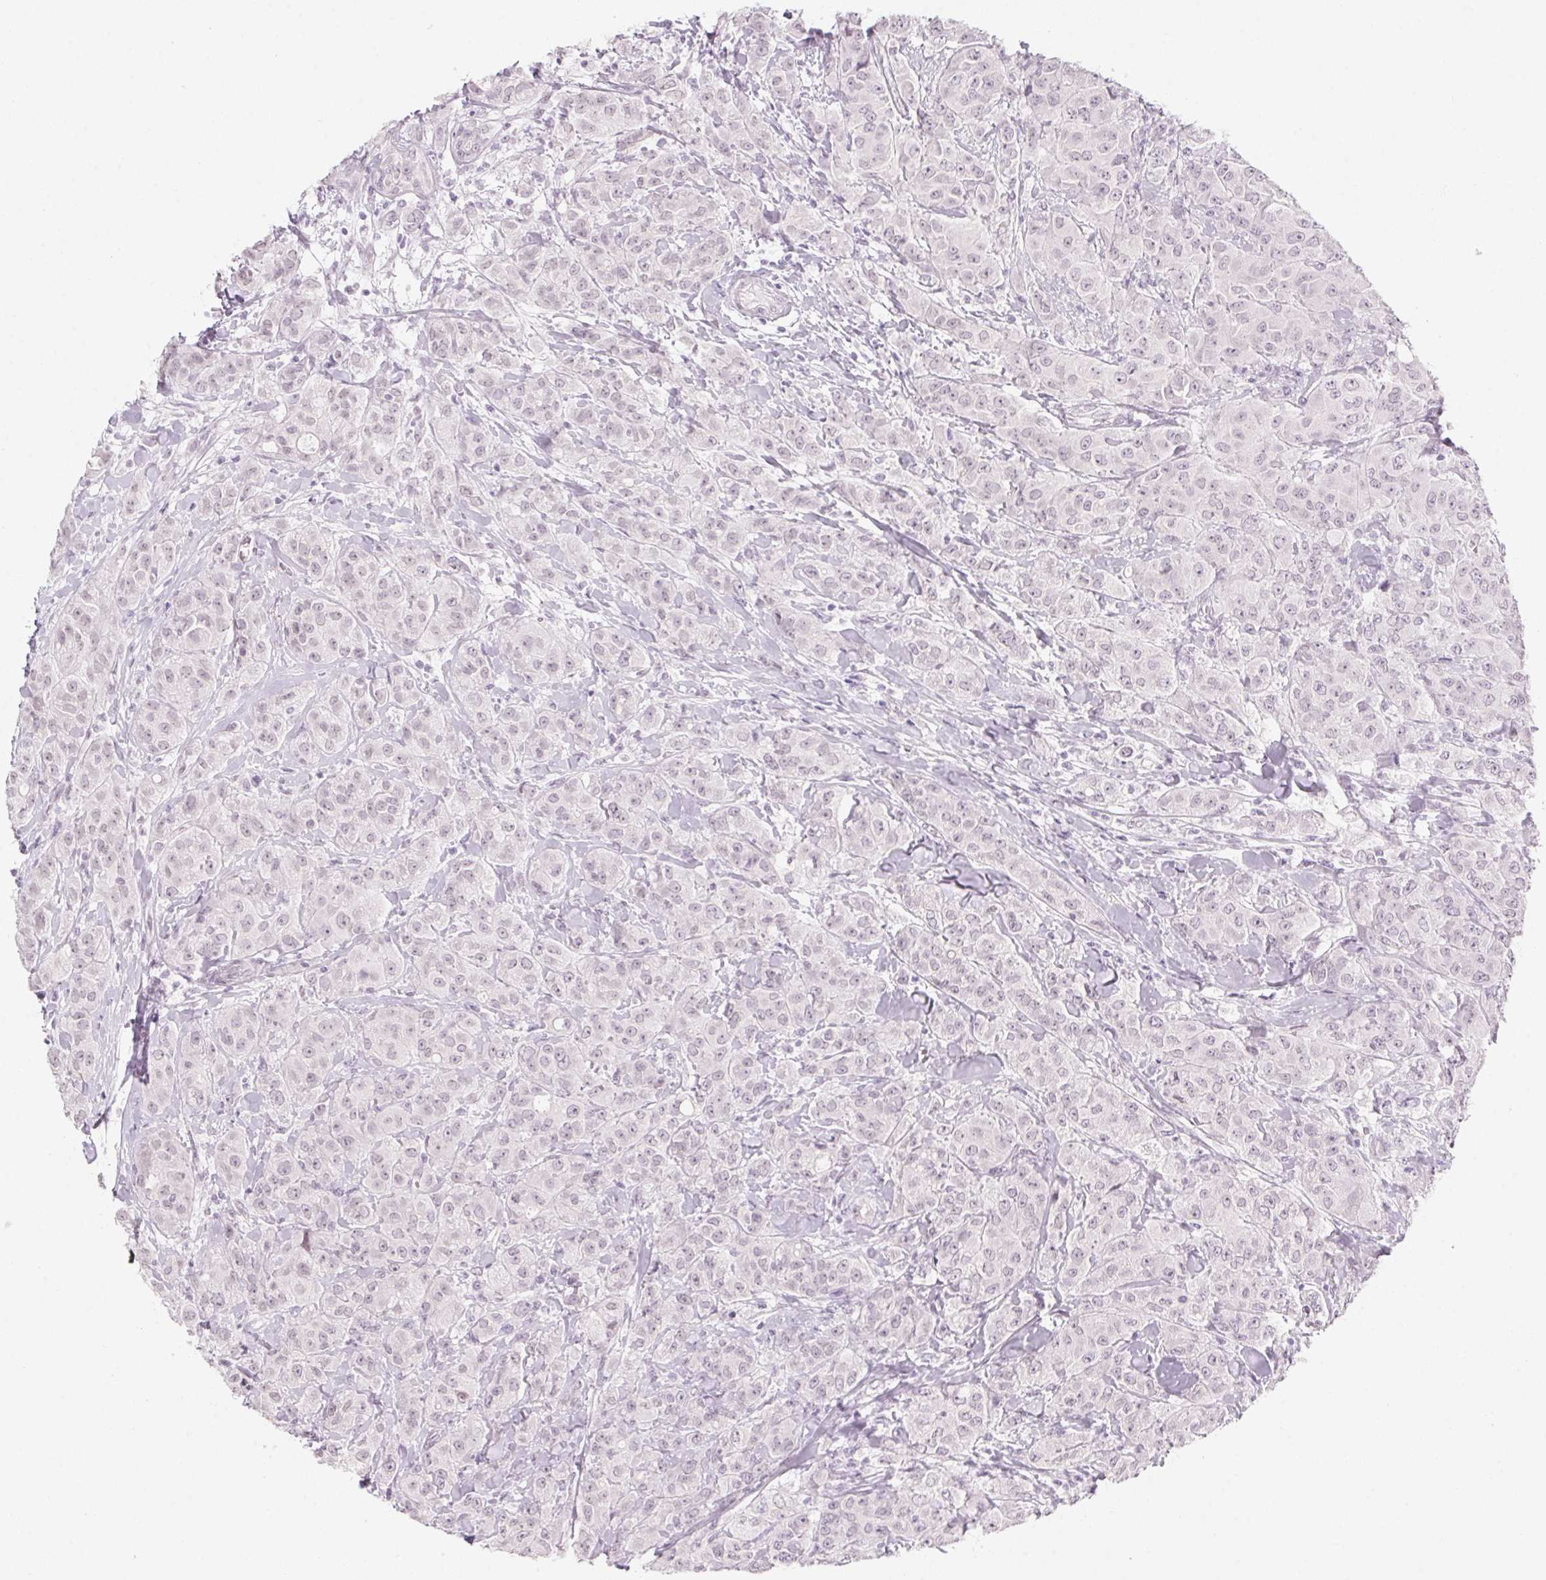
{"staining": {"intensity": "negative", "quantity": "none", "location": "none"}, "tissue": "breast cancer", "cell_type": "Tumor cells", "image_type": "cancer", "snomed": [{"axis": "morphology", "description": "Normal tissue, NOS"}, {"axis": "morphology", "description": "Duct carcinoma"}, {"axis": "topography", "description": "Breast"}], "caption": "High magnification brightfield microscopy of breast cancer (infiltrating ductal carcinoma) stained with DAB (brown) and counterstained with hematoxylin (blue): tumor cells show no significant positivity. (Immunohistochemistry (ihc), brightfield microscopy, high magnification).", "gene": "KCNQ2", "patient": {"sex": "female", "age": 43}}